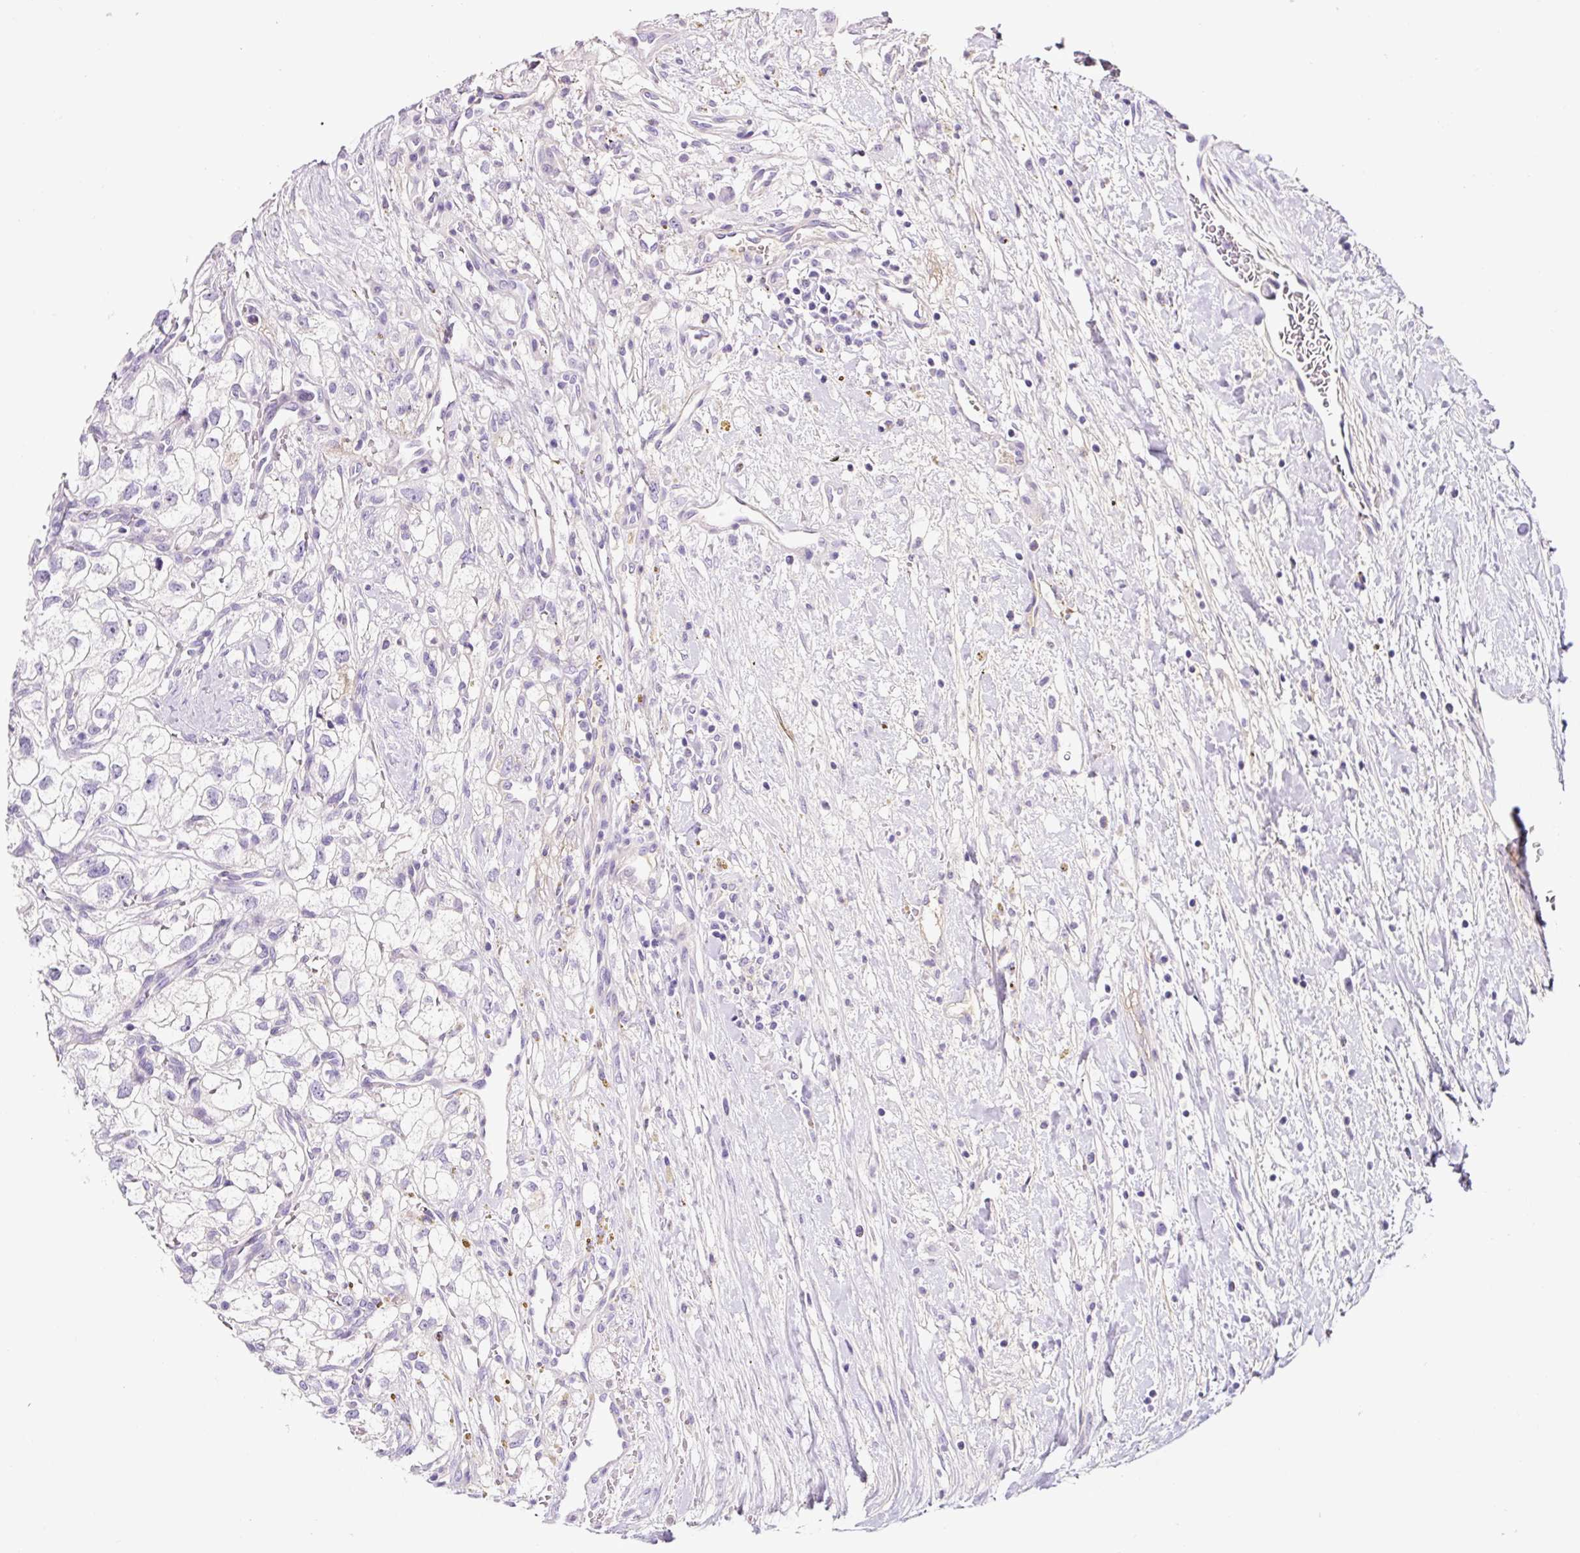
{"staining": {"intensity": "negative", "quantity": "none", "location": "none"}, "tissue": "renal cancer", "cell_type": "Tumor cells", "image_type": "cancer", "snomed": [{"axis": "morphology", "description": "Adenocarcinoma, NOS"}, {"axis": "topography", "description": "Kidney"}], "caption": "This image is of adenocarcinoma (renal) stained with immunohistochemistry to label a protein in brown with the nuclei are counter-stained blue. There is no staining in tumor cells.", "gene": "OR14A2", "patient": {"sex": "male", "age": 59}}